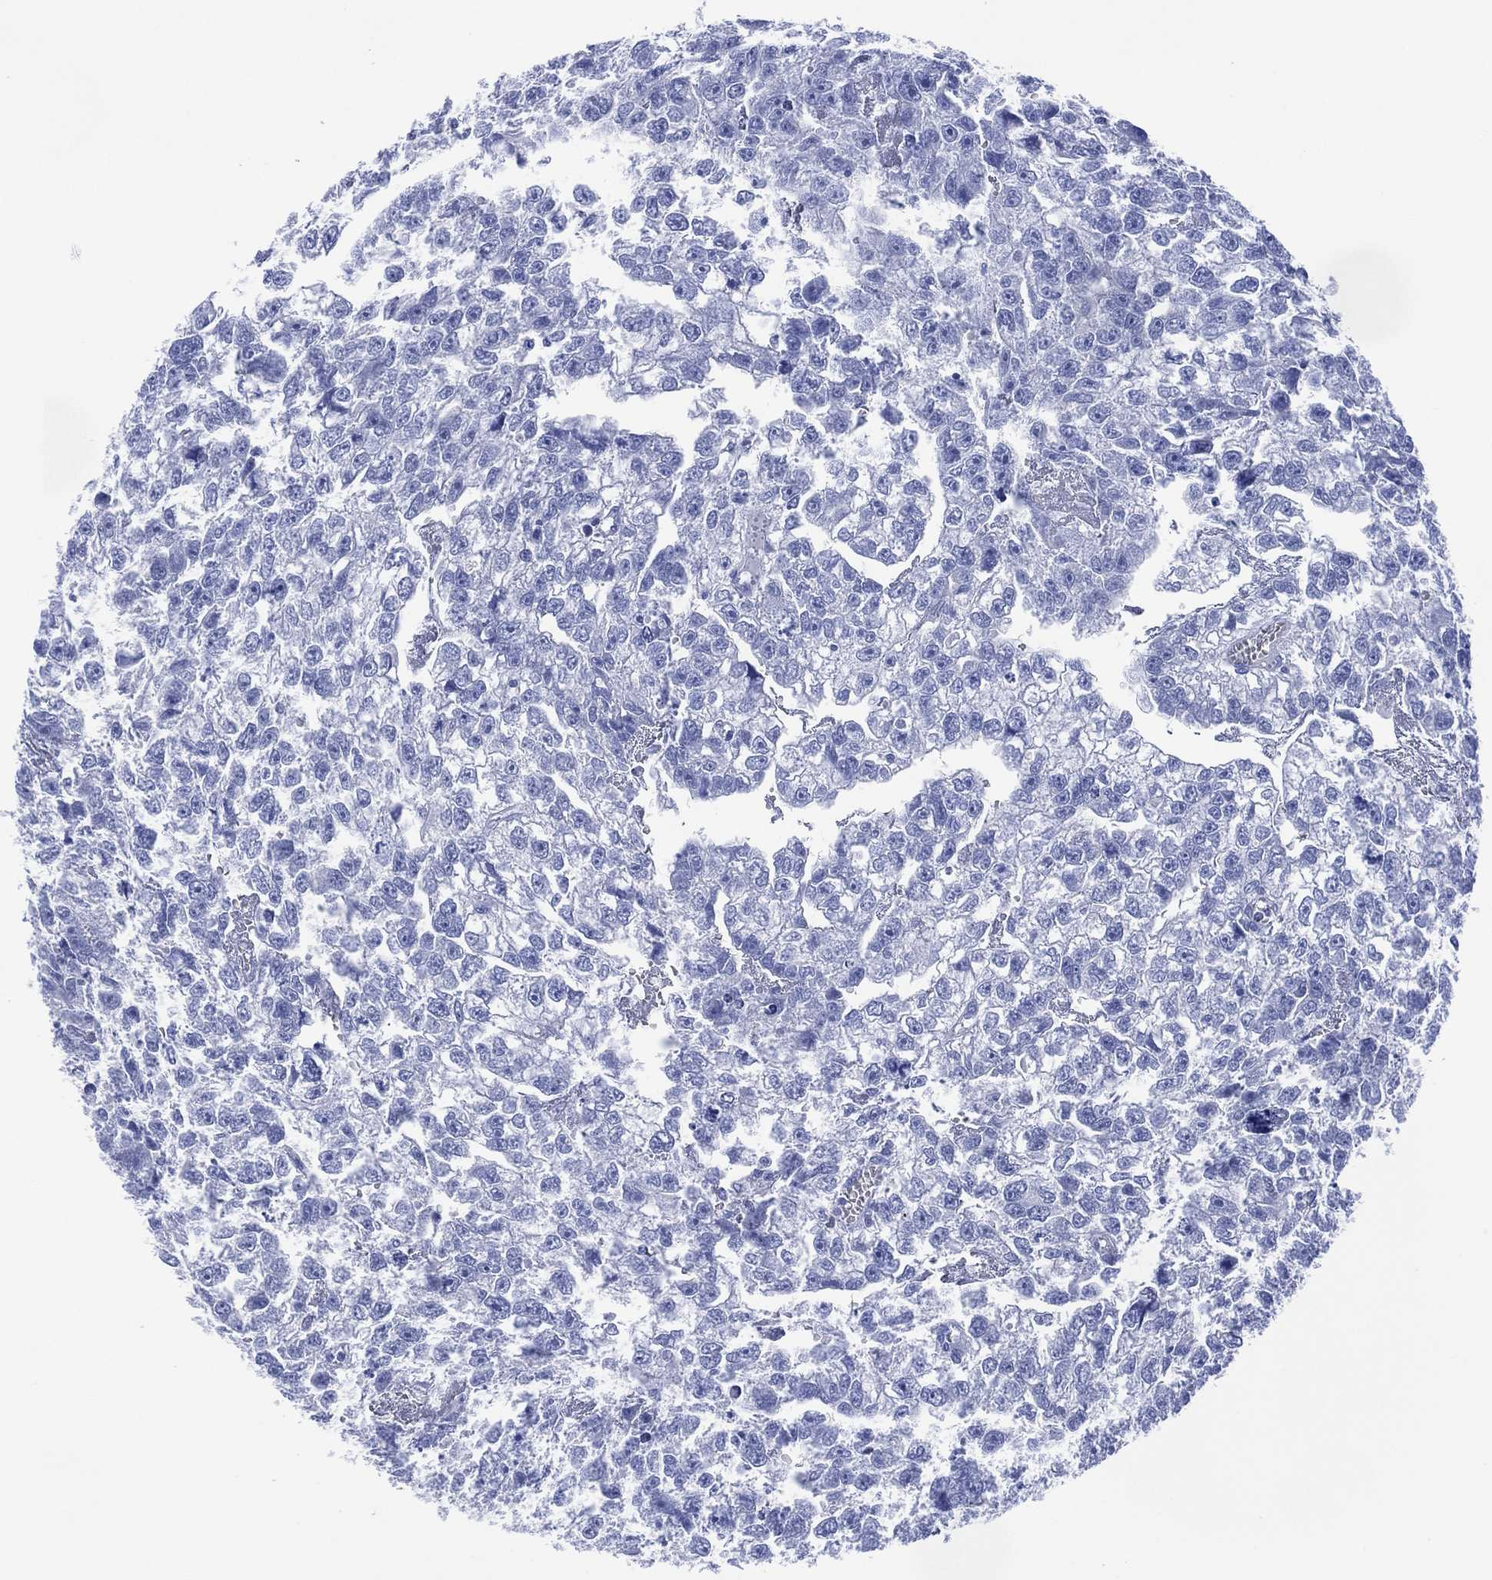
{"staining": {"intensity": "negative", "quantity": "none", "location": "none"}, "tissue": "testis cancer", "cell_type": "Tumor cells", "image_type": "cancer", "snomed": [{"axis": "morphology", "description": "Carcinoma, Embryonal, NOS"}, {"axis": "morphology", "description": "Teratoma, malignant, NOS"}, {"axis": "topography", "description": "Testis"}], "caption": "Tumor cells are negative for protein expression in human testis cancer. (Stains: DAB (3,3'-diaminobenzidine) immunohistochemistry (IHC) with hematoxylin counter stain, Microscopy: brightfield microscopy at high magnification).", "gene": "DPP4", "patient": {"sex": "male", "age": 44}}